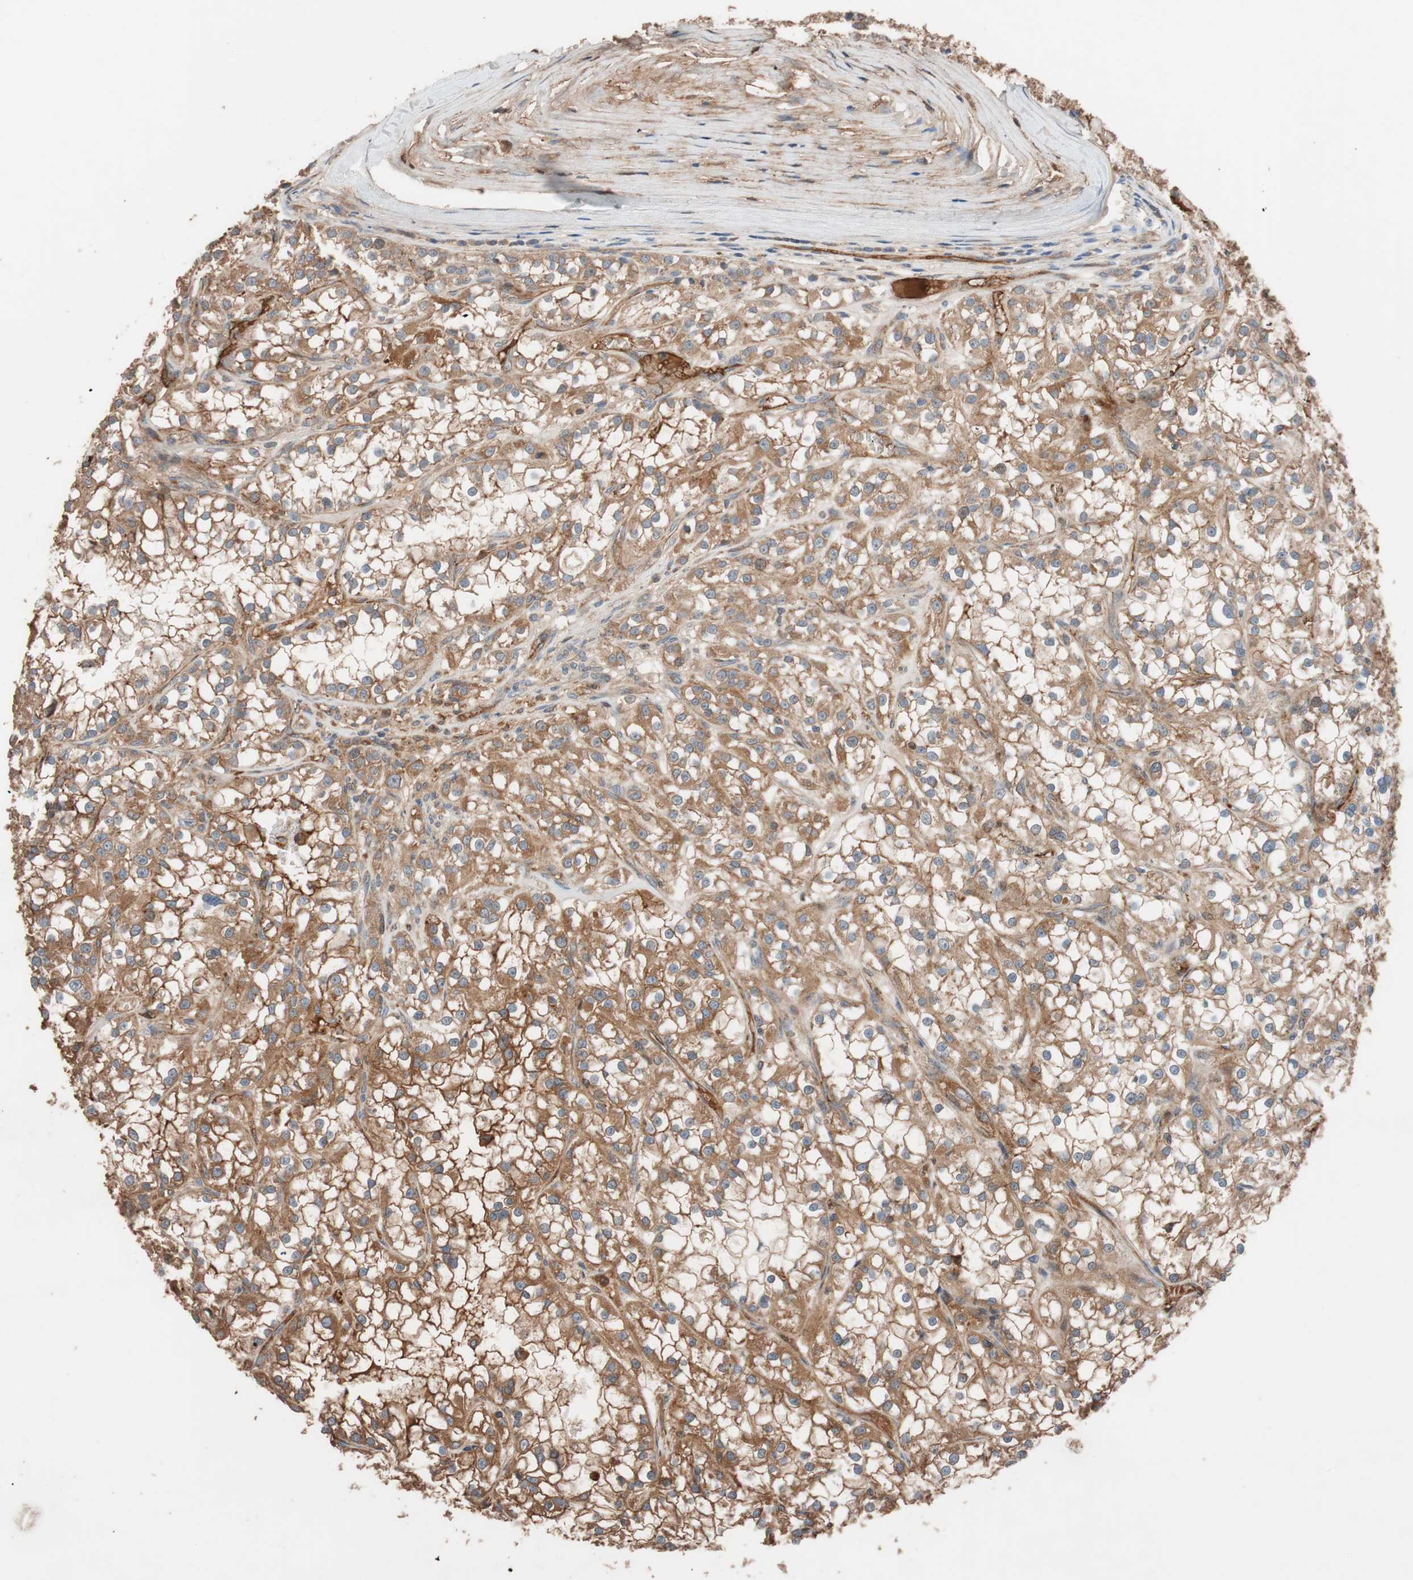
{"staining": {"intensity": "strong", "quantity": ">75%", "location": "cytoplasmic/membranous"}, "tissue": "renal cancer", "cell_type": "Tumor cells", "image_type": "cancer", "snomed": [{"axis": "morphology", "description": "Adenocarcinoma, NOS"}, {"axis": "topography", "description": "Kidney"}], "caption": "Protein expression analysis of renal cancer (adenocarcinoma) demonstrates strong cytoplasmic/membranous staining in approximately >75% of tumor cells.", "gene": "SDC4", "patient": {"sex": "female", "age": 52}}